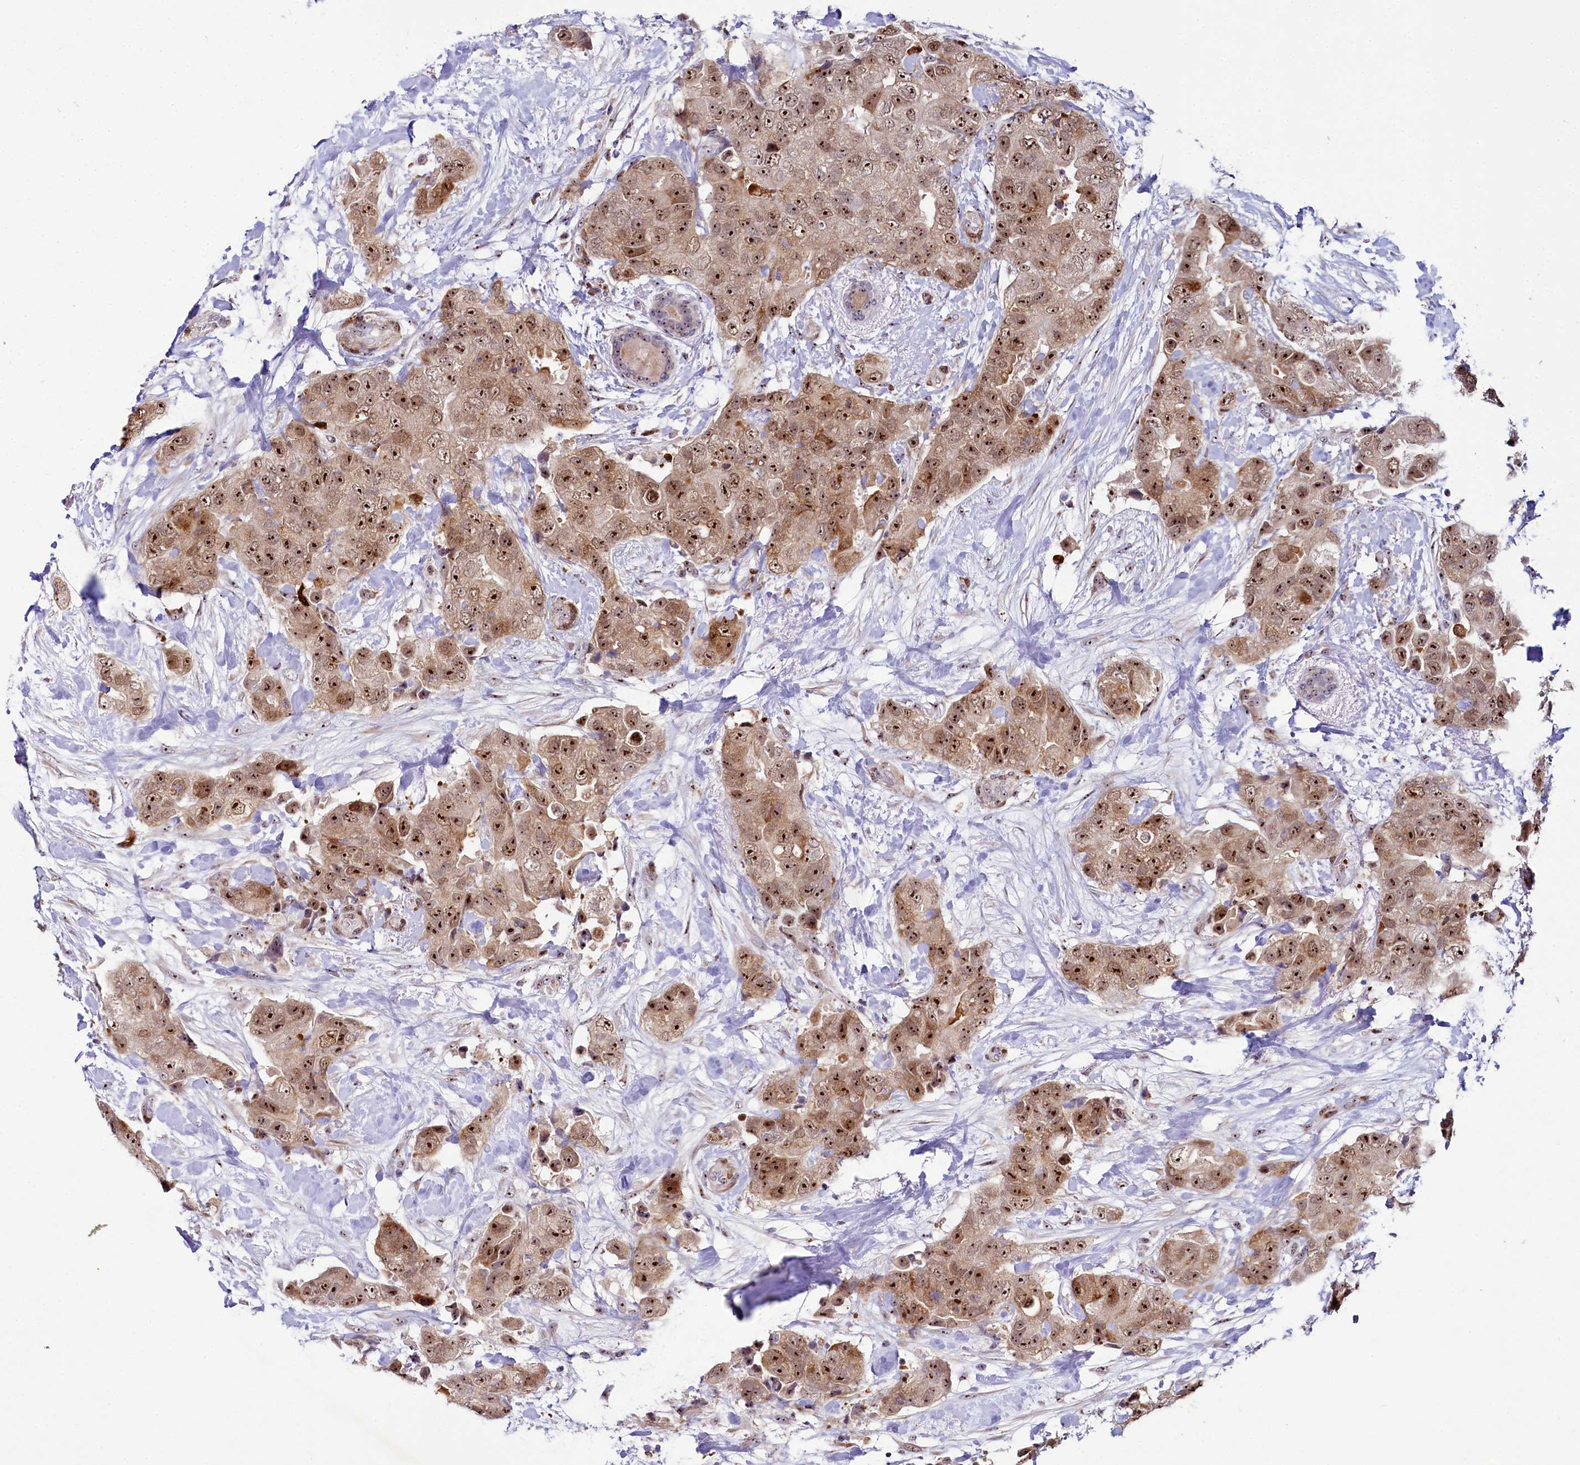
{"staining": {"intensity": "moderate", "quantity": ">75%", "location": "cytoplasmic/membranous,nuclear"}, "tissue": "breast cancer", "cell_type": "Tumor cells", "image_type": "cancer", "snomed": [{"axis": "morphology", "description": "Duct carcinoma"}, {"axis": "topography", "description": "Breast"}], "caption": "Brown immunohistochemical staining in human breast cancer displays moderate cytoplasmic/membranous and nuclear positivity in approximately >75% of tumor cells.", "gene": "TCOF1", "patient": {"sex": "female", "age": 62}}